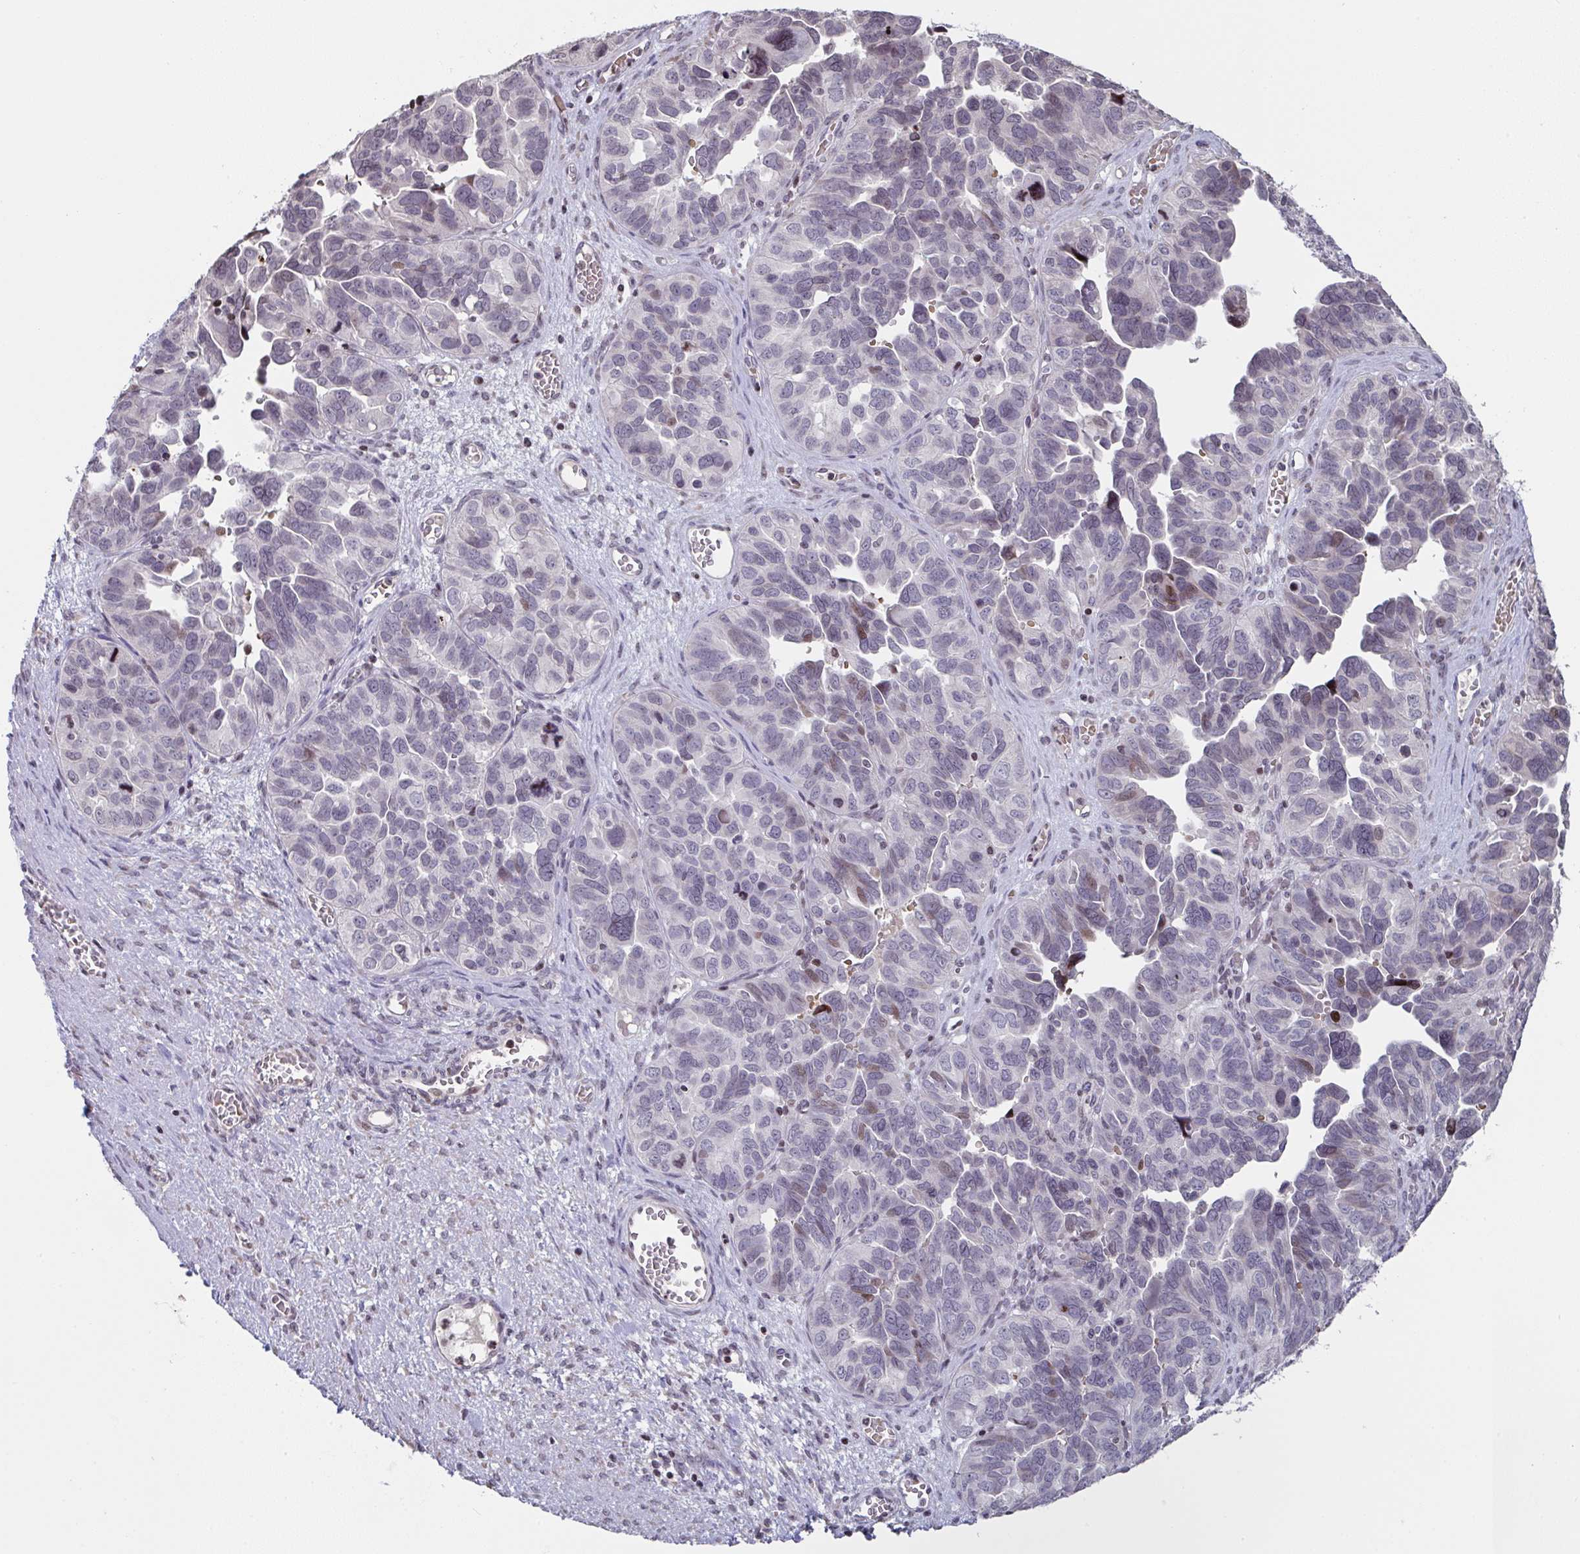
{"staining": {"intensity": "moderate", "quantity": "<25%", "location": "nuclear"}, "tissue": "ovarian cancer", "cell_type": "Tumor cells", "image_type": "cancer", "snomed": [{"axis": "morphology", "description": "Cystadenocarcinoma, serous, NOS"}, {"axis": "topography", "description": "Ovary"}], "caption": "Brown immunohistochemical staining in serous cystadenocarcinoma (ovarian) reveals moderate nuclear expression in about <25% of tumor cells. Using DAB (brown) and hematoxylin (blue) stains, captured at high magnification using brightfield microscopy.", "gene": "PCDHB8", "patient": {"sex": "female", "age": 64}}